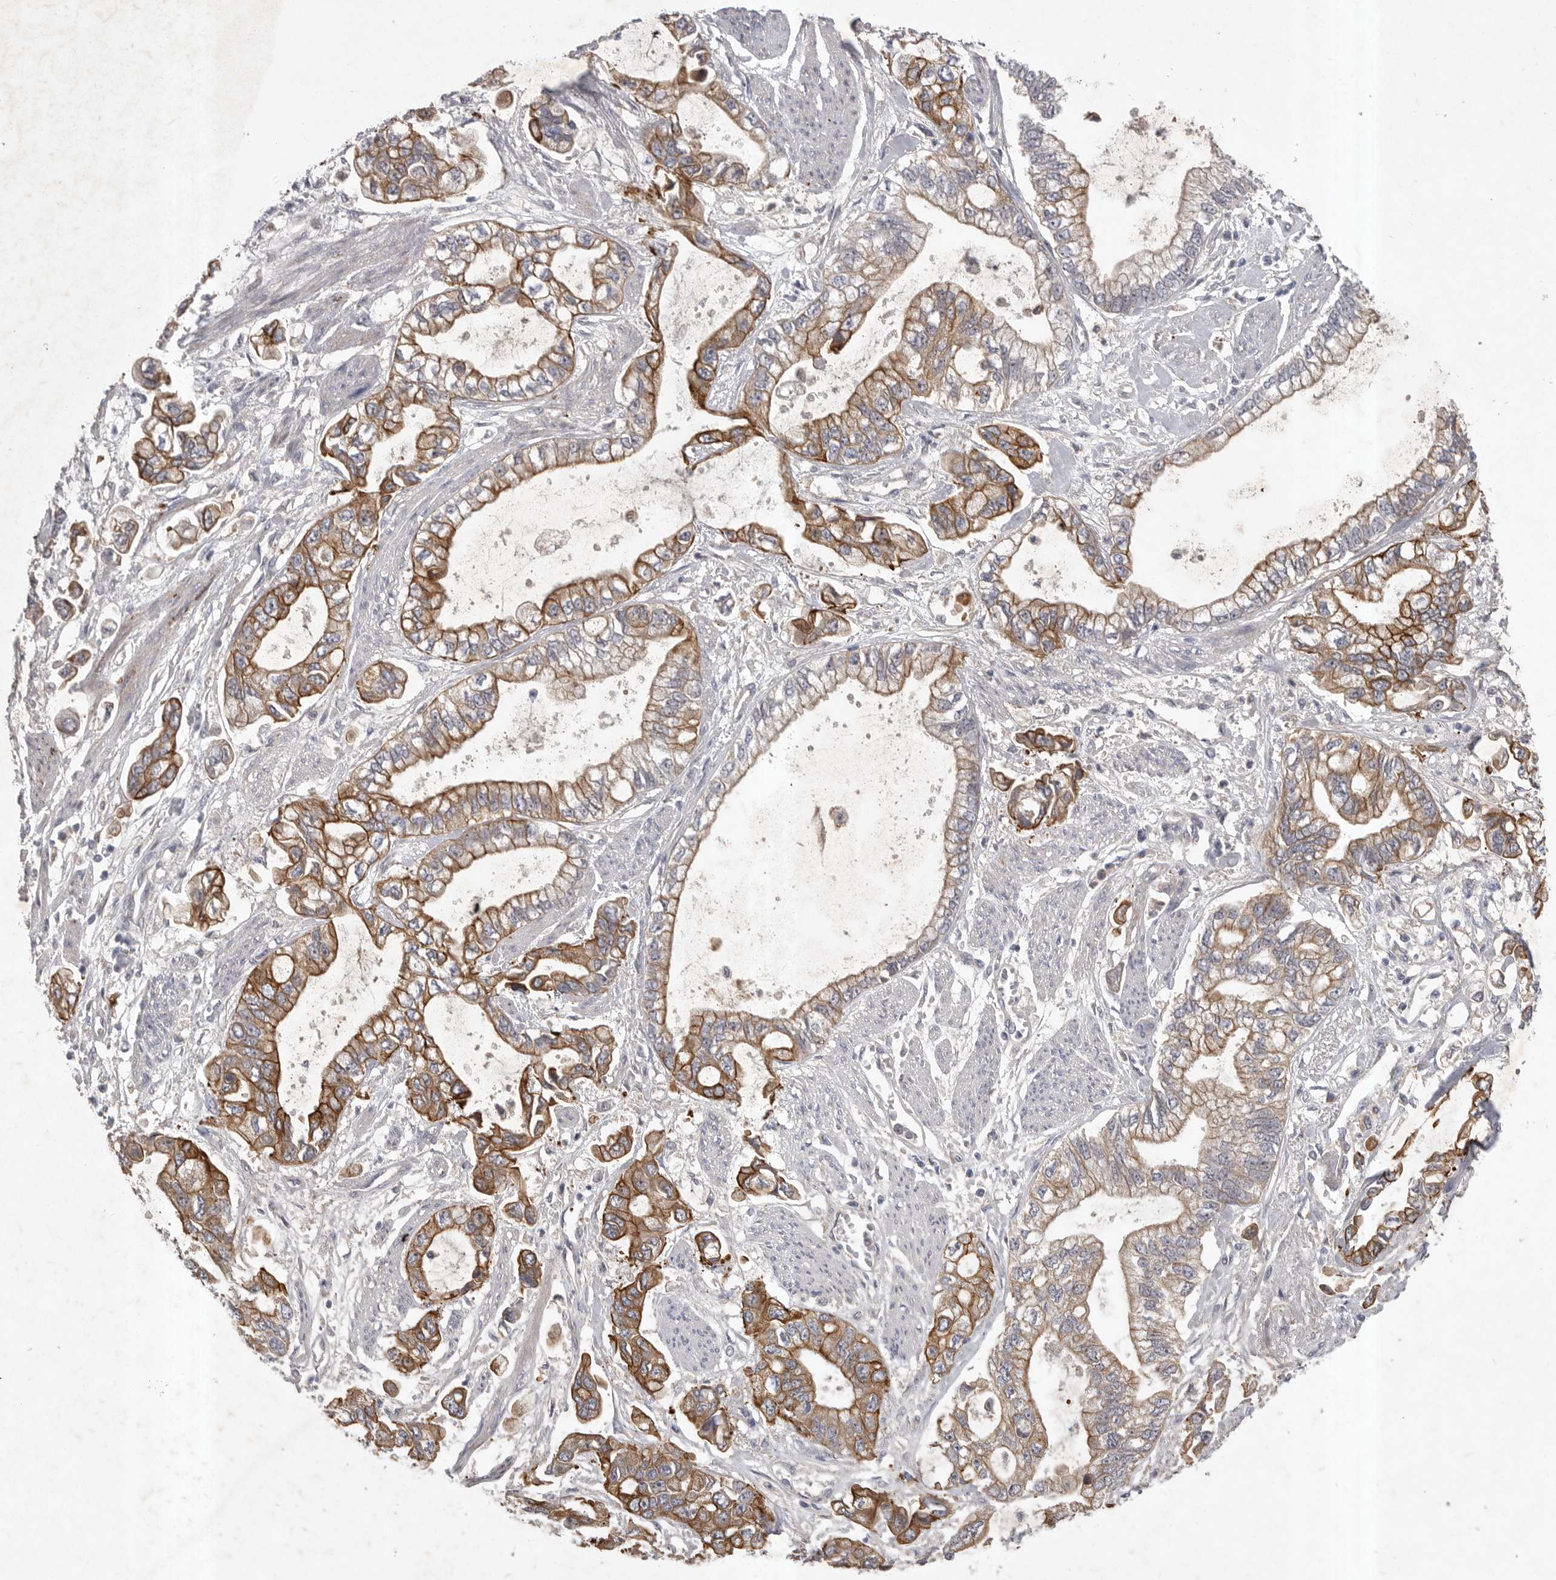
{"staining": {"intensity": "moderate", "quantity": ">75%", "location": "cytoplasmic/membranous"}, "tissue": "stomach cancer", "cell_type": "Tumor cells", "image_type": "cancer", "snomed": [{"axis": "morphology", "description": "Normal tissue, NOS"}, {"axis": "morphology", "description": "Adenocarcinoma, NOS"}, {"axis": "topography", "description": "Stomach"}], "caption": "IHC of human adenocarcinoma (stomach) reveals medium levels of moderate cytoplasmic/membranous expression in approximately >75% of tumor cells.", "gene": "DHDDS", "patient": {"sex": "male", "age": 62}}